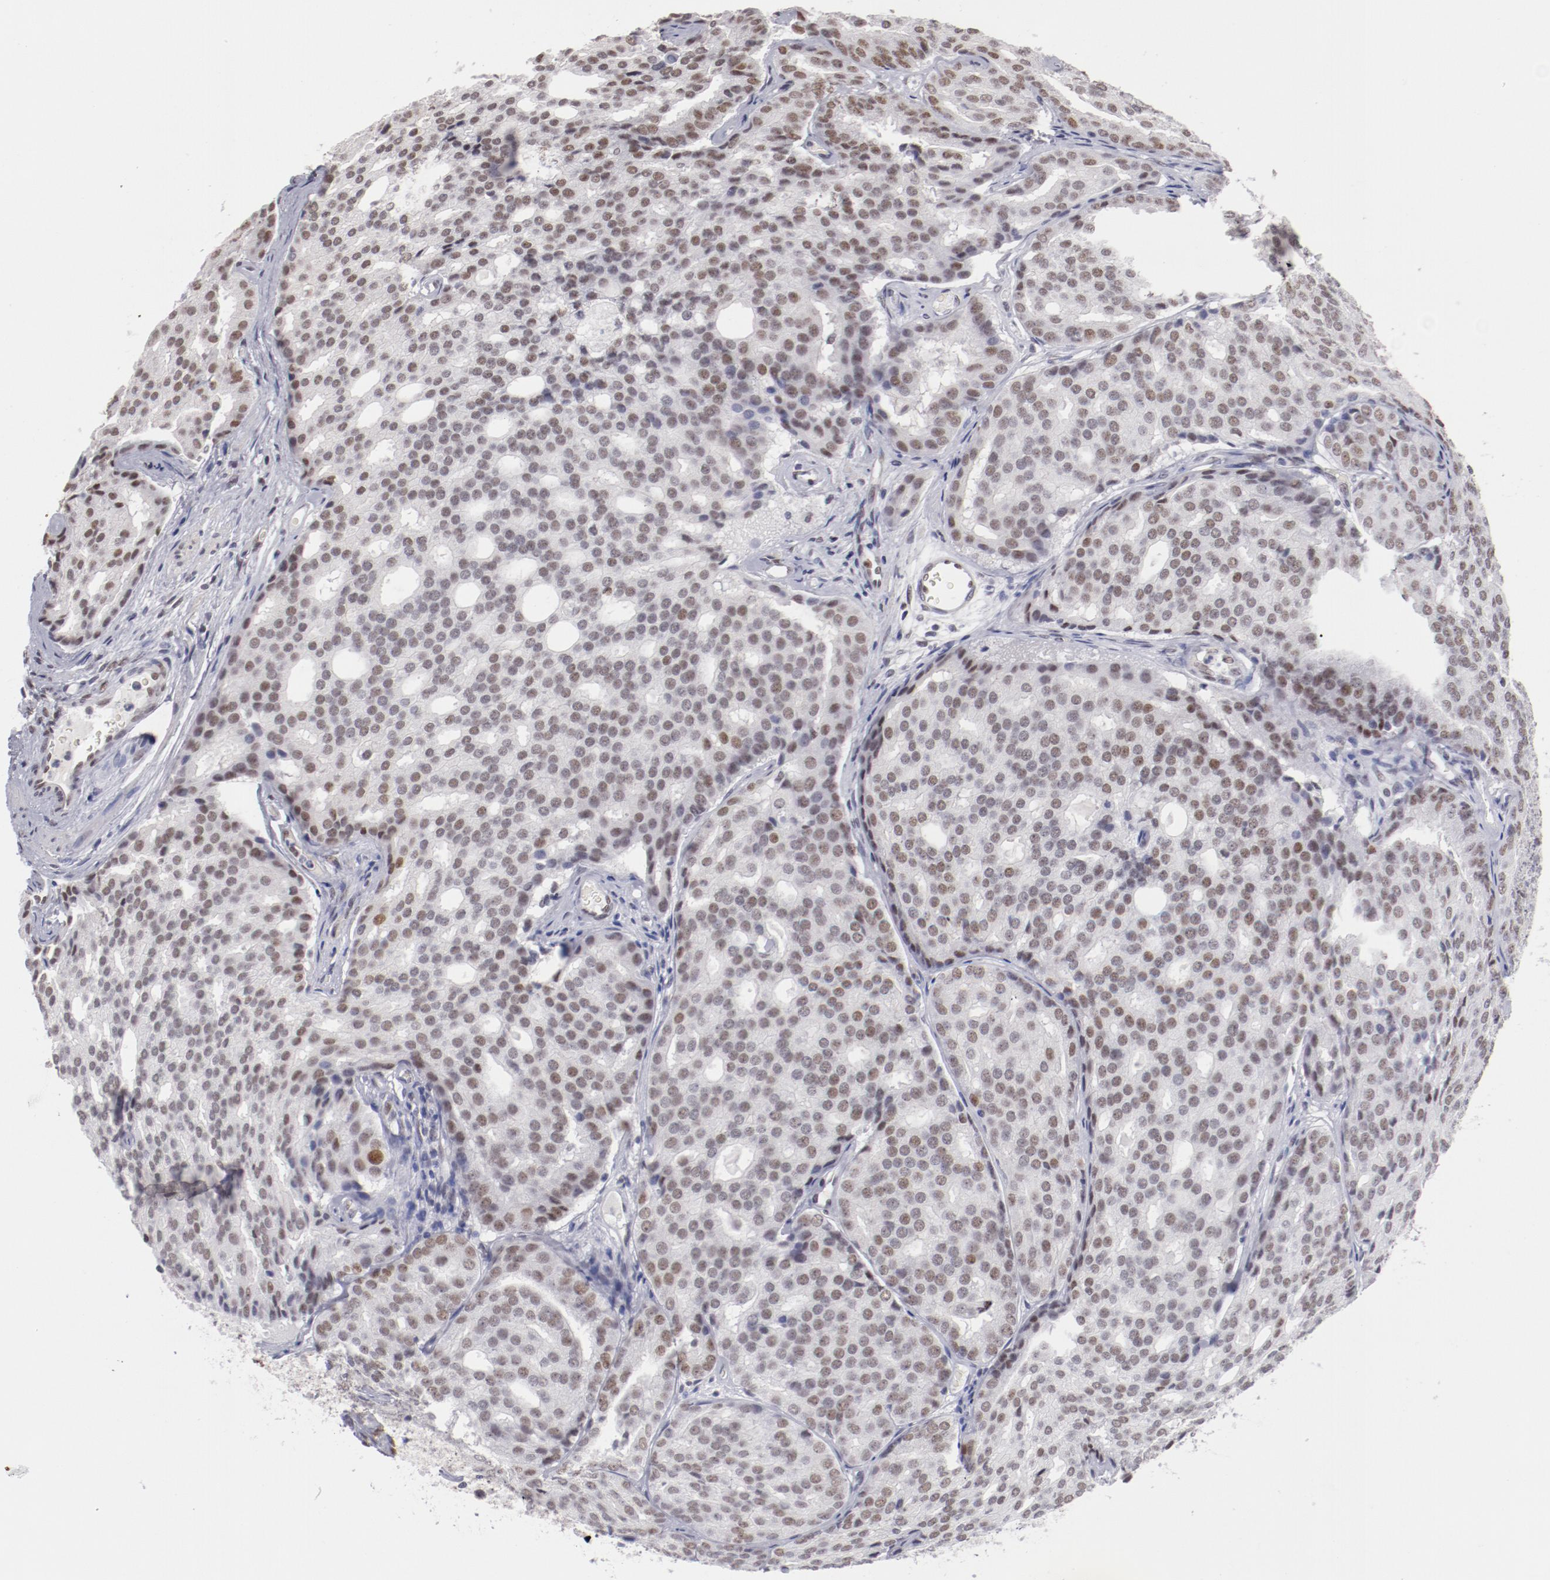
{"staining": {"intensity": "weak", "quantity": "25%-75%", "location": "nuclear"}, "tissue": "prostate cancer", "cell_type": "Tumor cells", "image_type": "cancer", "snomed": [{"axis": "morphology", "description": "Adenocarcinoma, High grade"}, {"axis": "topography", "description": "Prostate"}], "caption": "Immunohistochemical staining of high-grade adenocarcinoma (prostate) displays low levels of weak nuclear staining in approximately 25%-75% of tumor cells. Ihc stains the protein in brown and the nuclei are stained blue.", "gene": "TFAP4", "patient": {"sex": "male", "age": 64}}